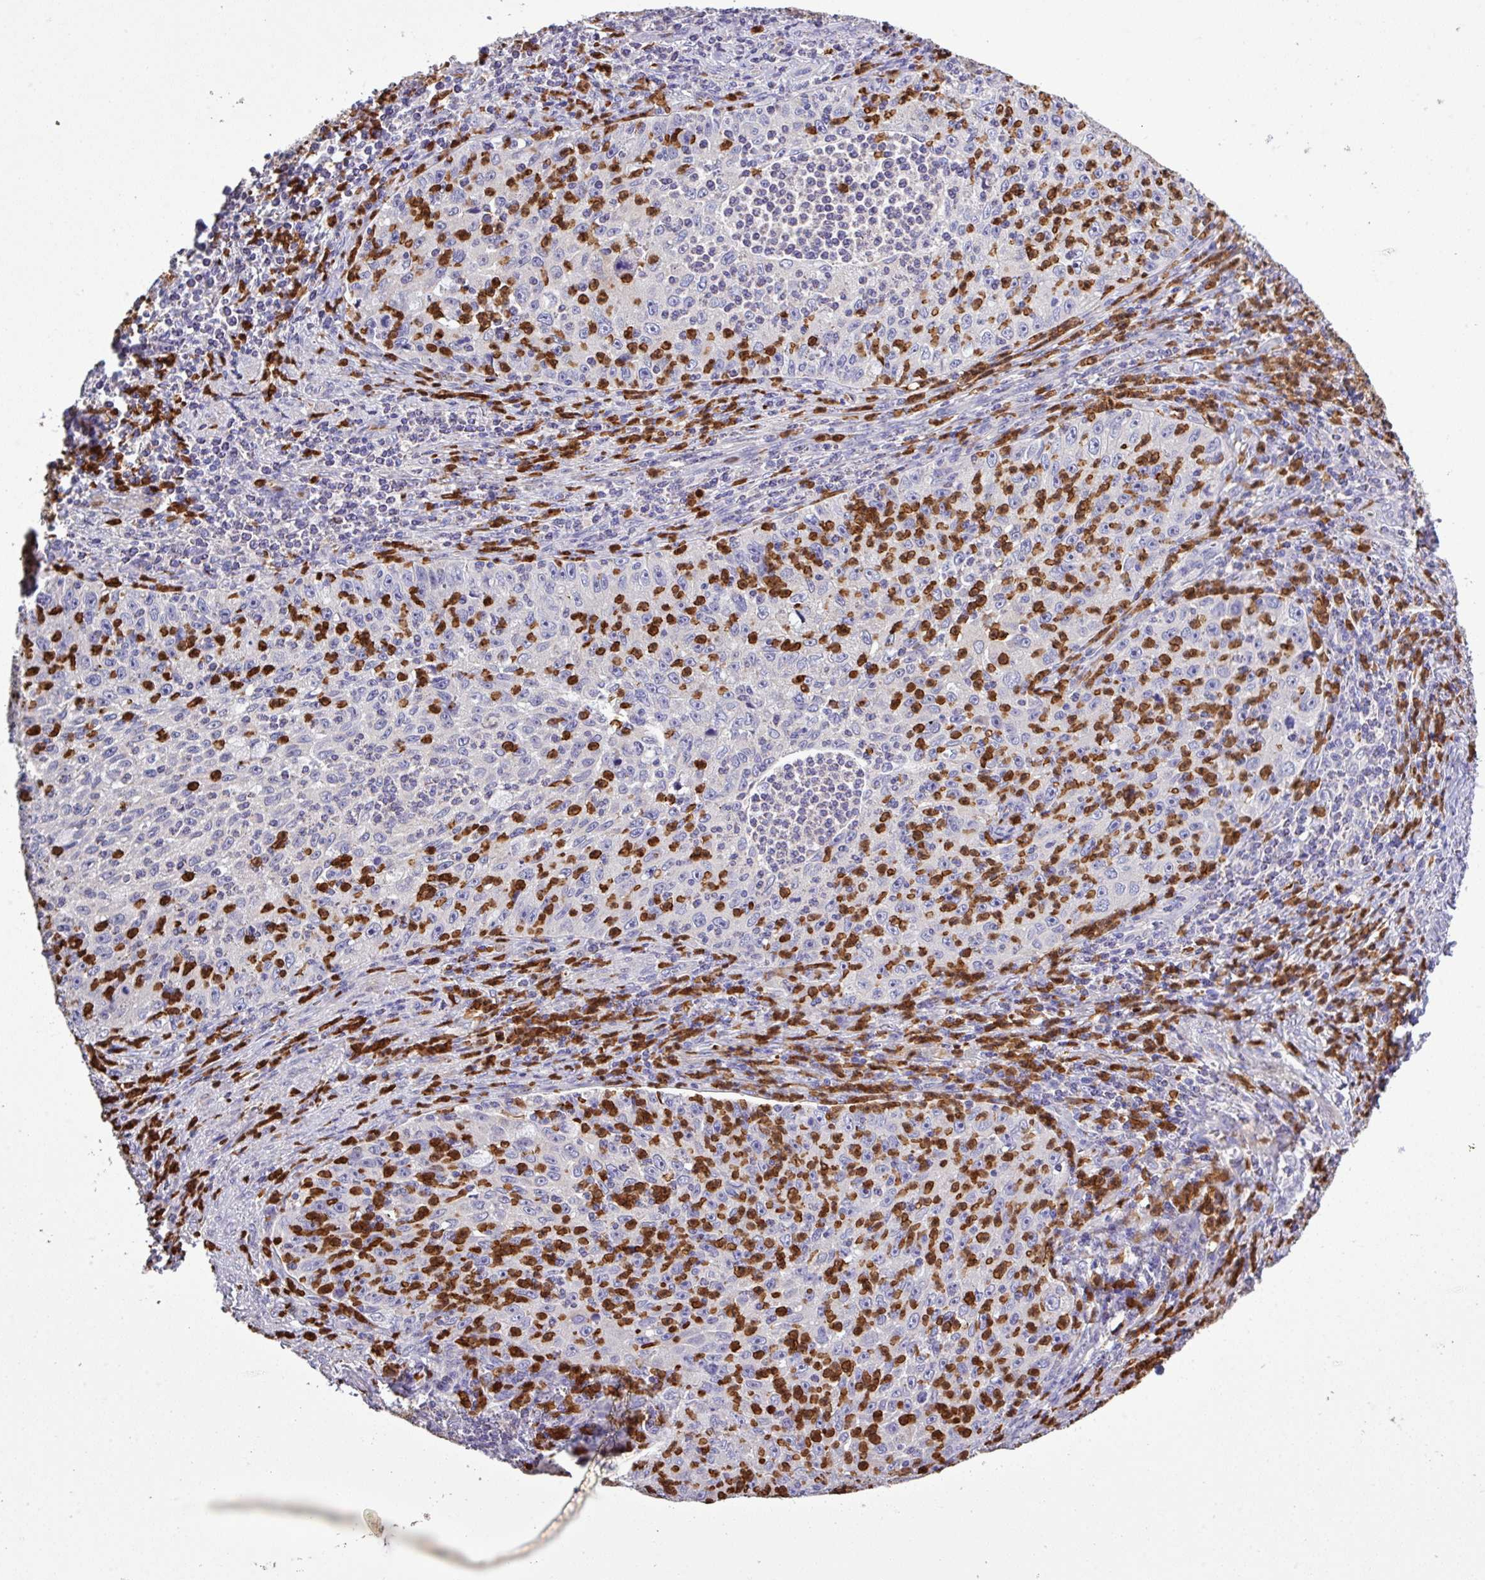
{"staining": {"intensity": "negative", "quantity": "none", "location": "none"}, "tissue": "cervical cancer", "cell_type": "Tumor cells", "image_type": "cancer", "snomed": [{"axis": "morphology", "description": "Squamous cell carcinoma, NOS"}, {"axis": "topography", "description": "Cervix"}], "caption": "The immunohistochemistry photomicrograph has no significant expression in tumor cells of cervical cancer (squamous cell carcinoma) tissue.", "gene": "MGAT4B", "patient": {"sex": "female", "age": 30}}